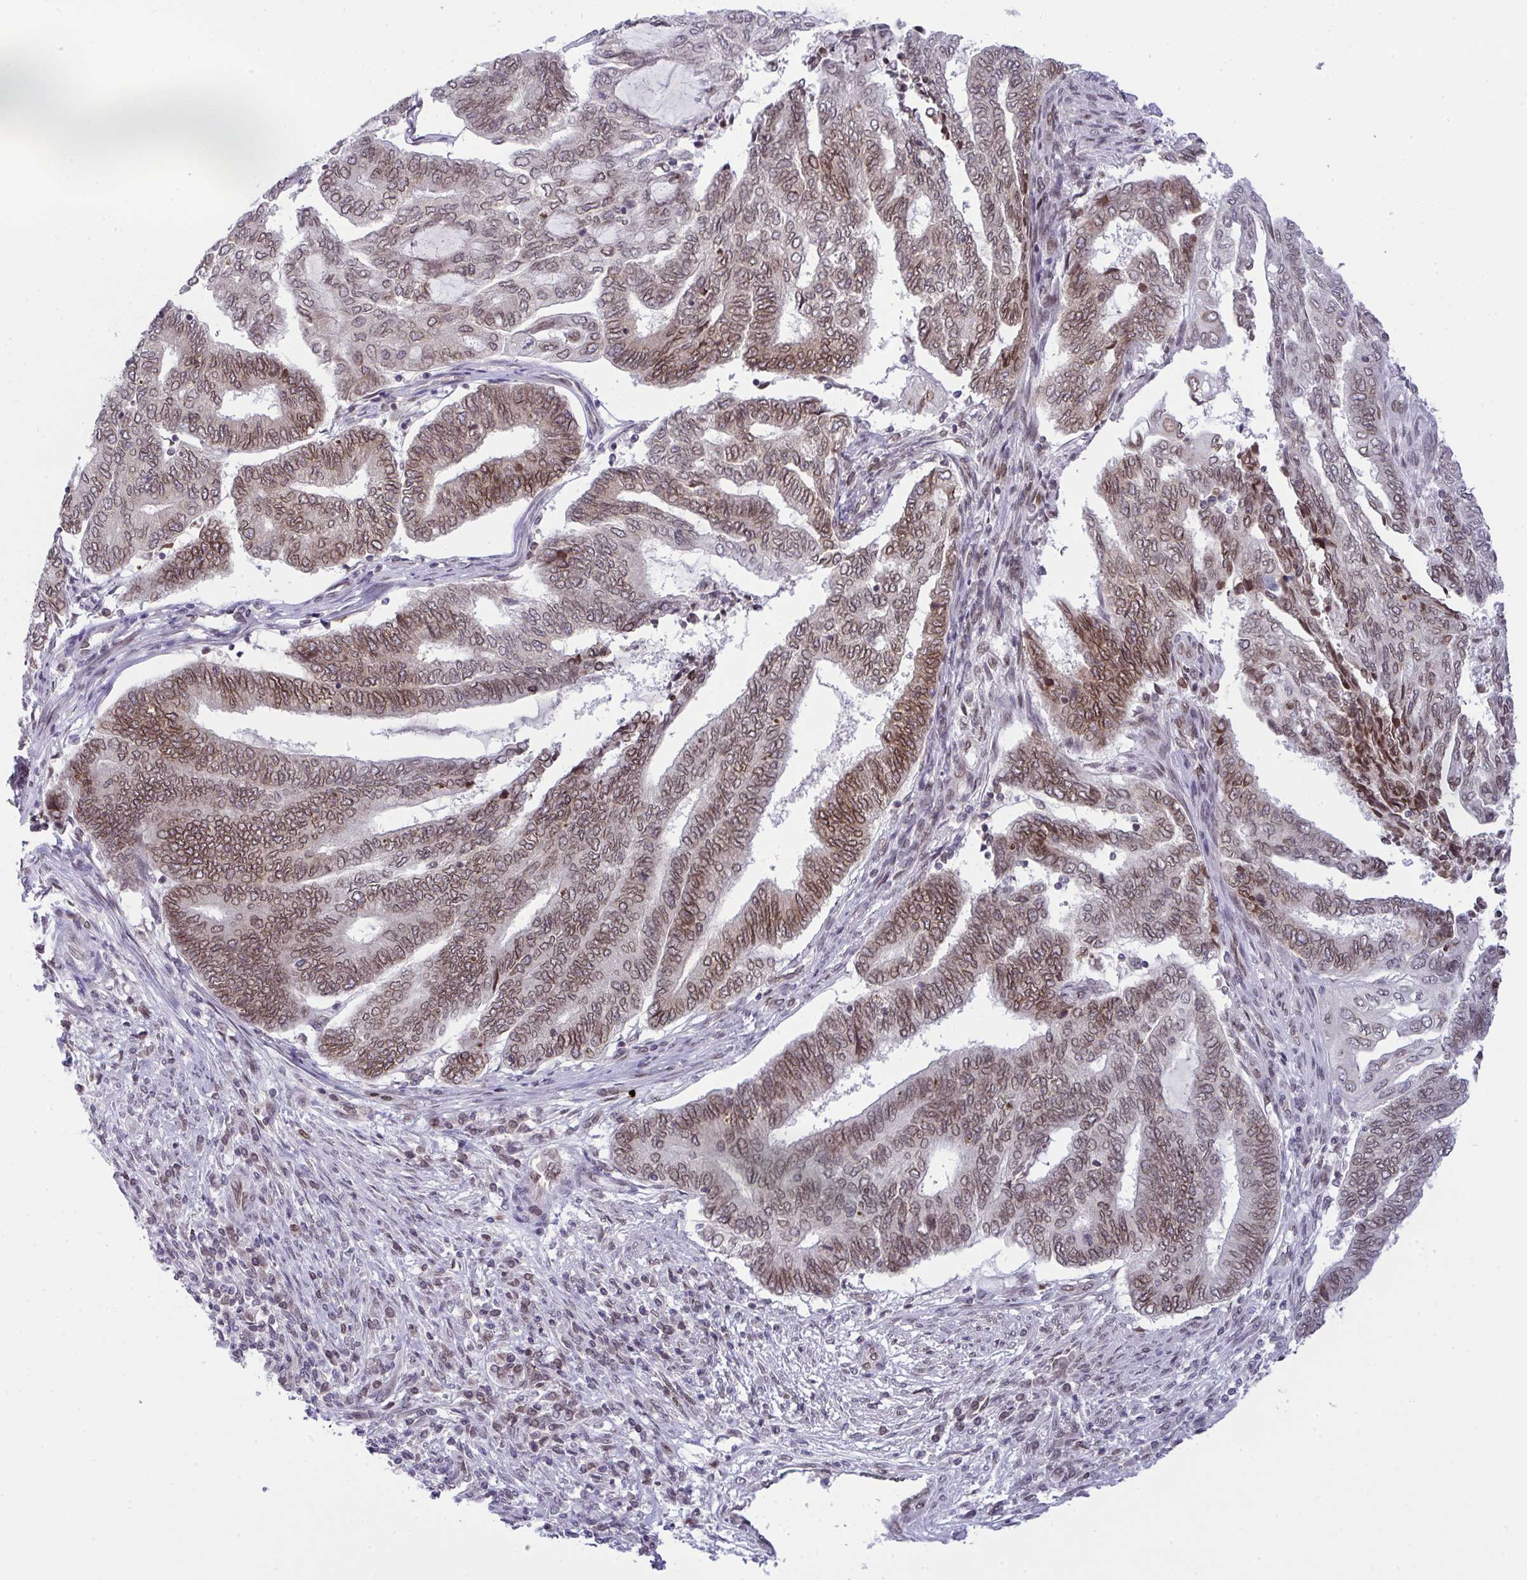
{"staining": {"intensity": "moderate", "quantity": "25%-75%", "location": "cytoplasmic/membranous,nuclear"}, "tissue": "endometrial cancer", "cell_type": "Tumor cells", "image_type": "cancer", "snomed": [{"axis": "morphology", "description": "Adenocarcinoma, NOS"}, {"axis": "topography", "description": "Uterus"}, {"axis": "topography", "description": "Endometrium"}], "caption": "Protein expression analysis of adenocarcinoma (endometrial) reveals moderate cytoplasmic/membranous and nuclear staining in approximately 25%-75% of tumor cells.", "gene": "RANBP2", "patient": {"sex": "female", "age": 70}}